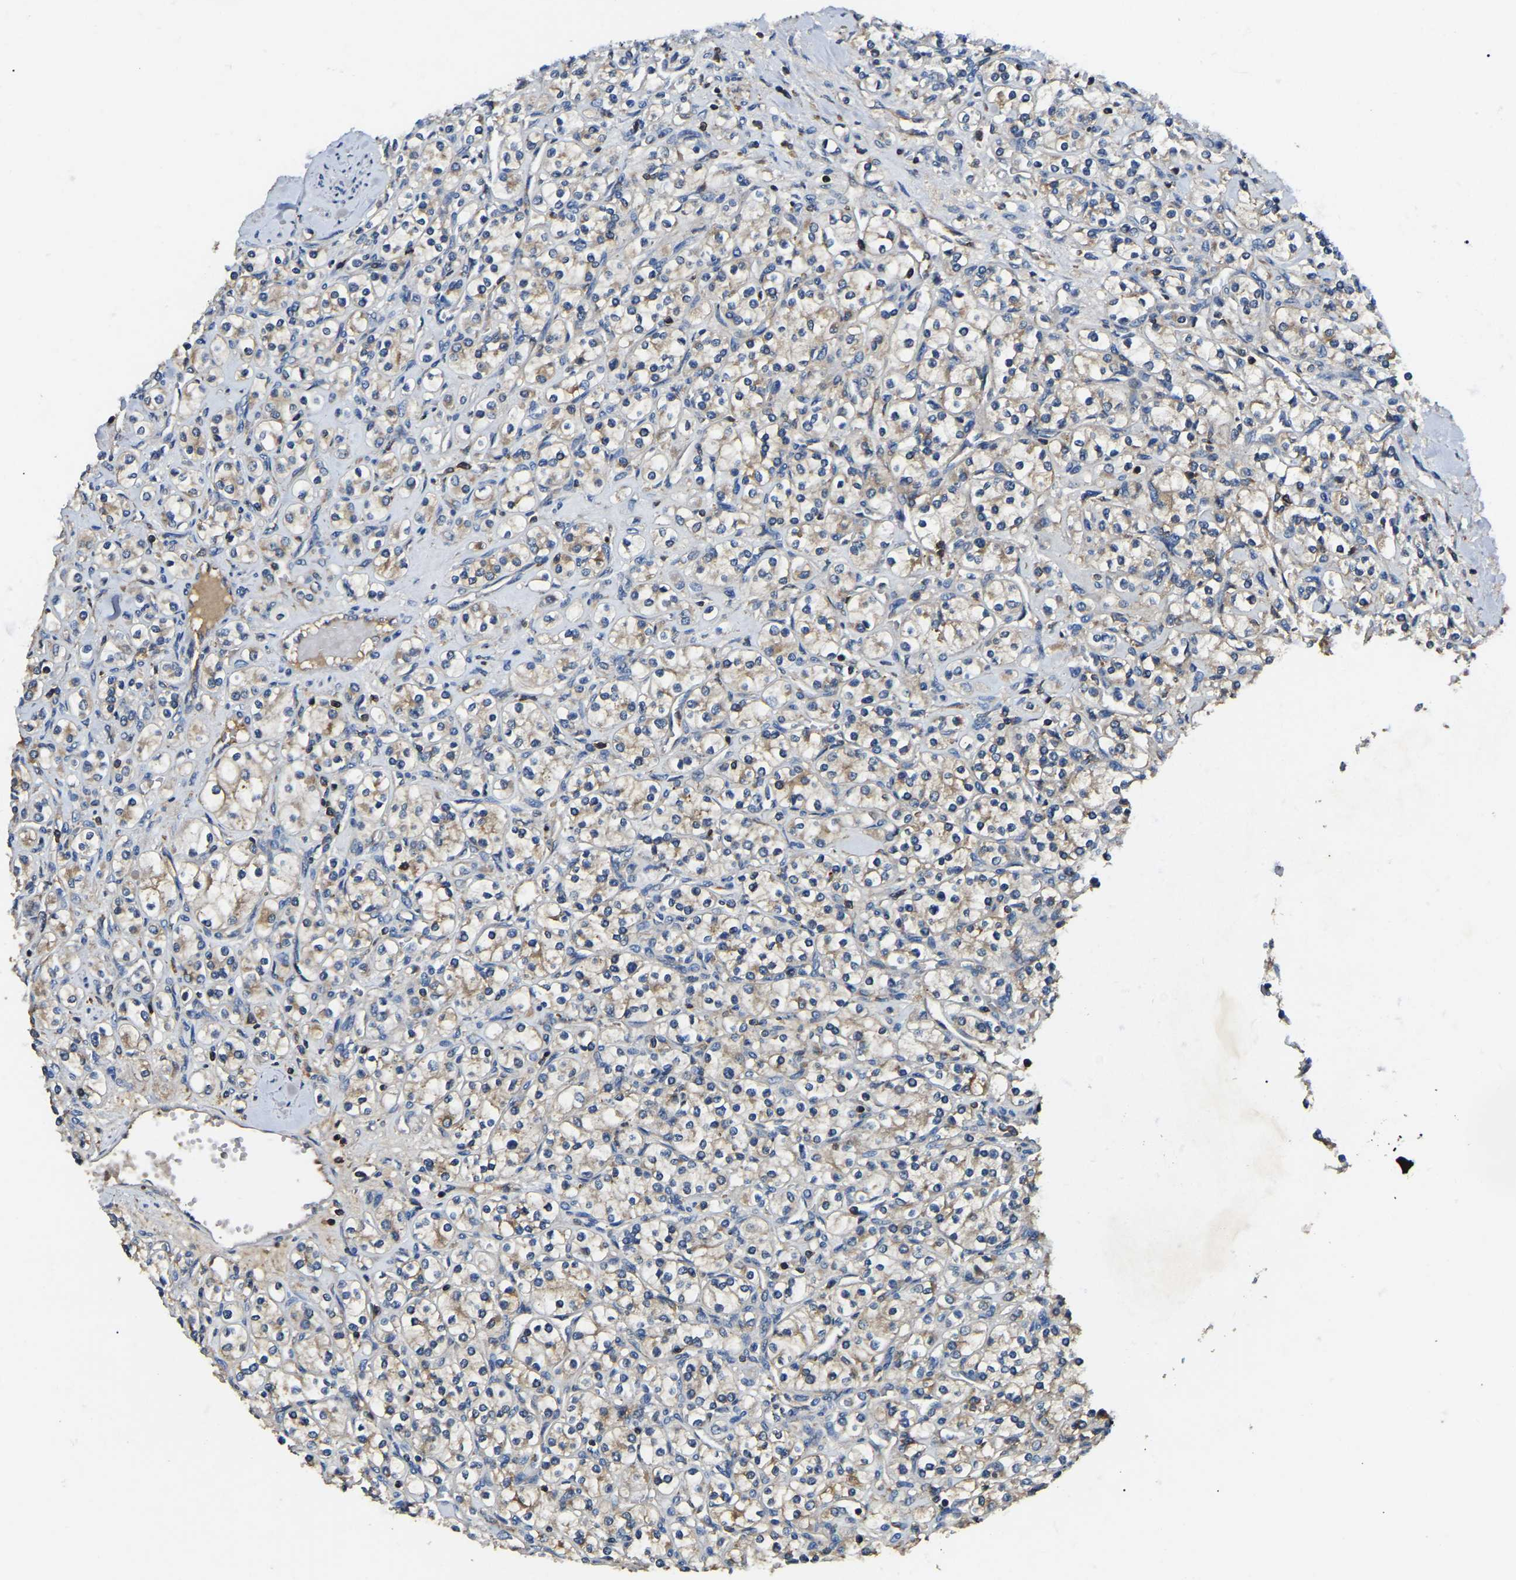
{"staining": {"intensity": "weak", "quantity": "25%-75%", "location": "cytoplasmic/membranous"}, "tissue": "renal cancer", "cell_type": "Tumor cells", "image_type": "cancer", "snomed": [{"axis": "morphology", "description": "Adenocarcinoma, NOS"}, {"axis": "topography", "description": "Kidney"}], "caption": "The photomicrograph reveals a brown stain indicating the presence of a protein in the cytoplasmic/membranous of tumor cells in renal cancer (adenocarcinoma).", "gene": "SMPD2", "patient": {"sex": "male", "age": 77}}